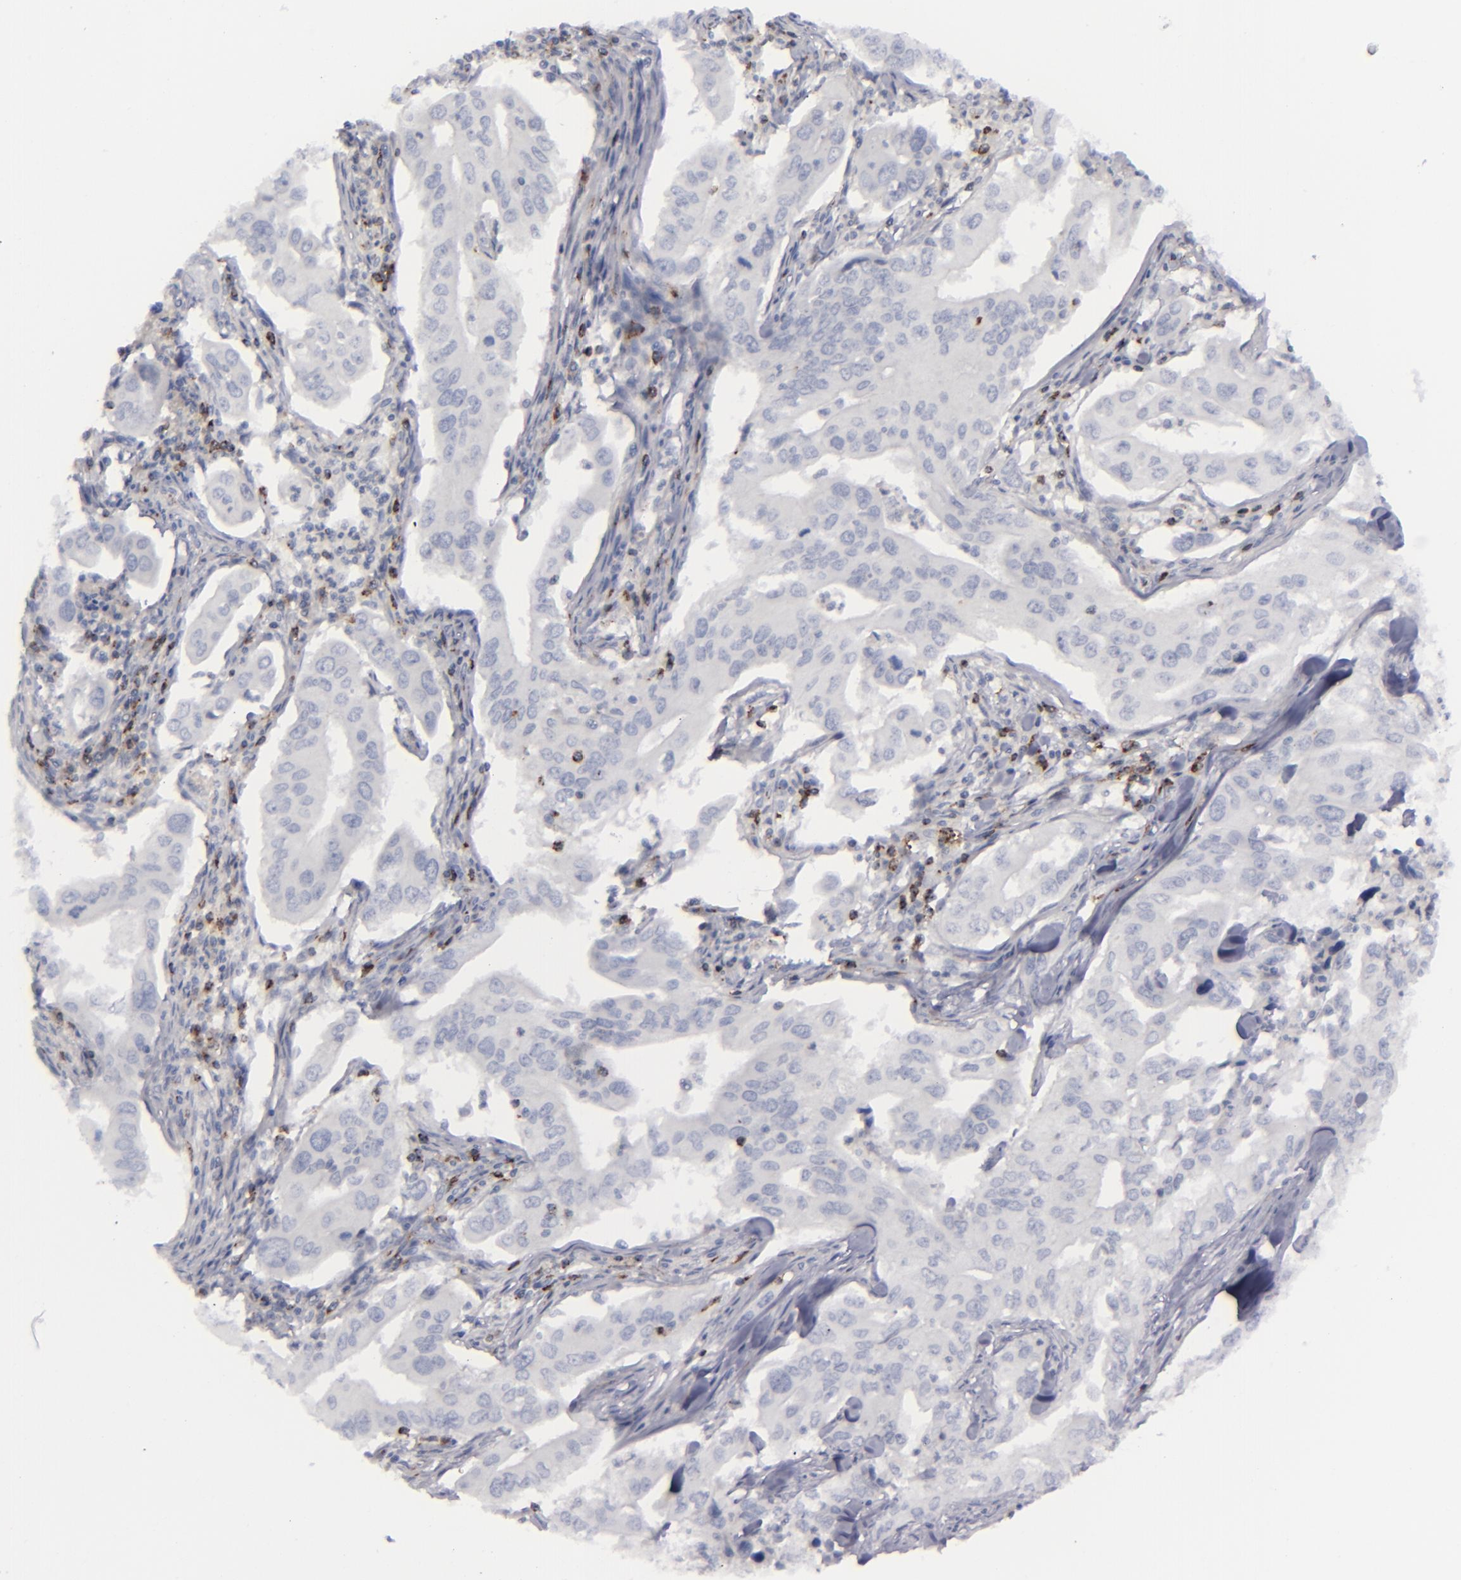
{"staining": {"intensity": "negative", "quantity": "none", "location": "none"}, "tissue": "lung cancer", "cell_type": "Tumor cells", "image_type": "cancer", "snomed": [{"axis": "morphology", "description": "Adenocarcinoma, NOS"}, {"axis": "topography", "description": "Lung"}], "caption": "Human adenocarcinoma (lung) stained for a protein using immunohistochemistry reveals no expression in tumor cells.", "gene": "CD27", "patient": {"sex": "male", "age": 48}}